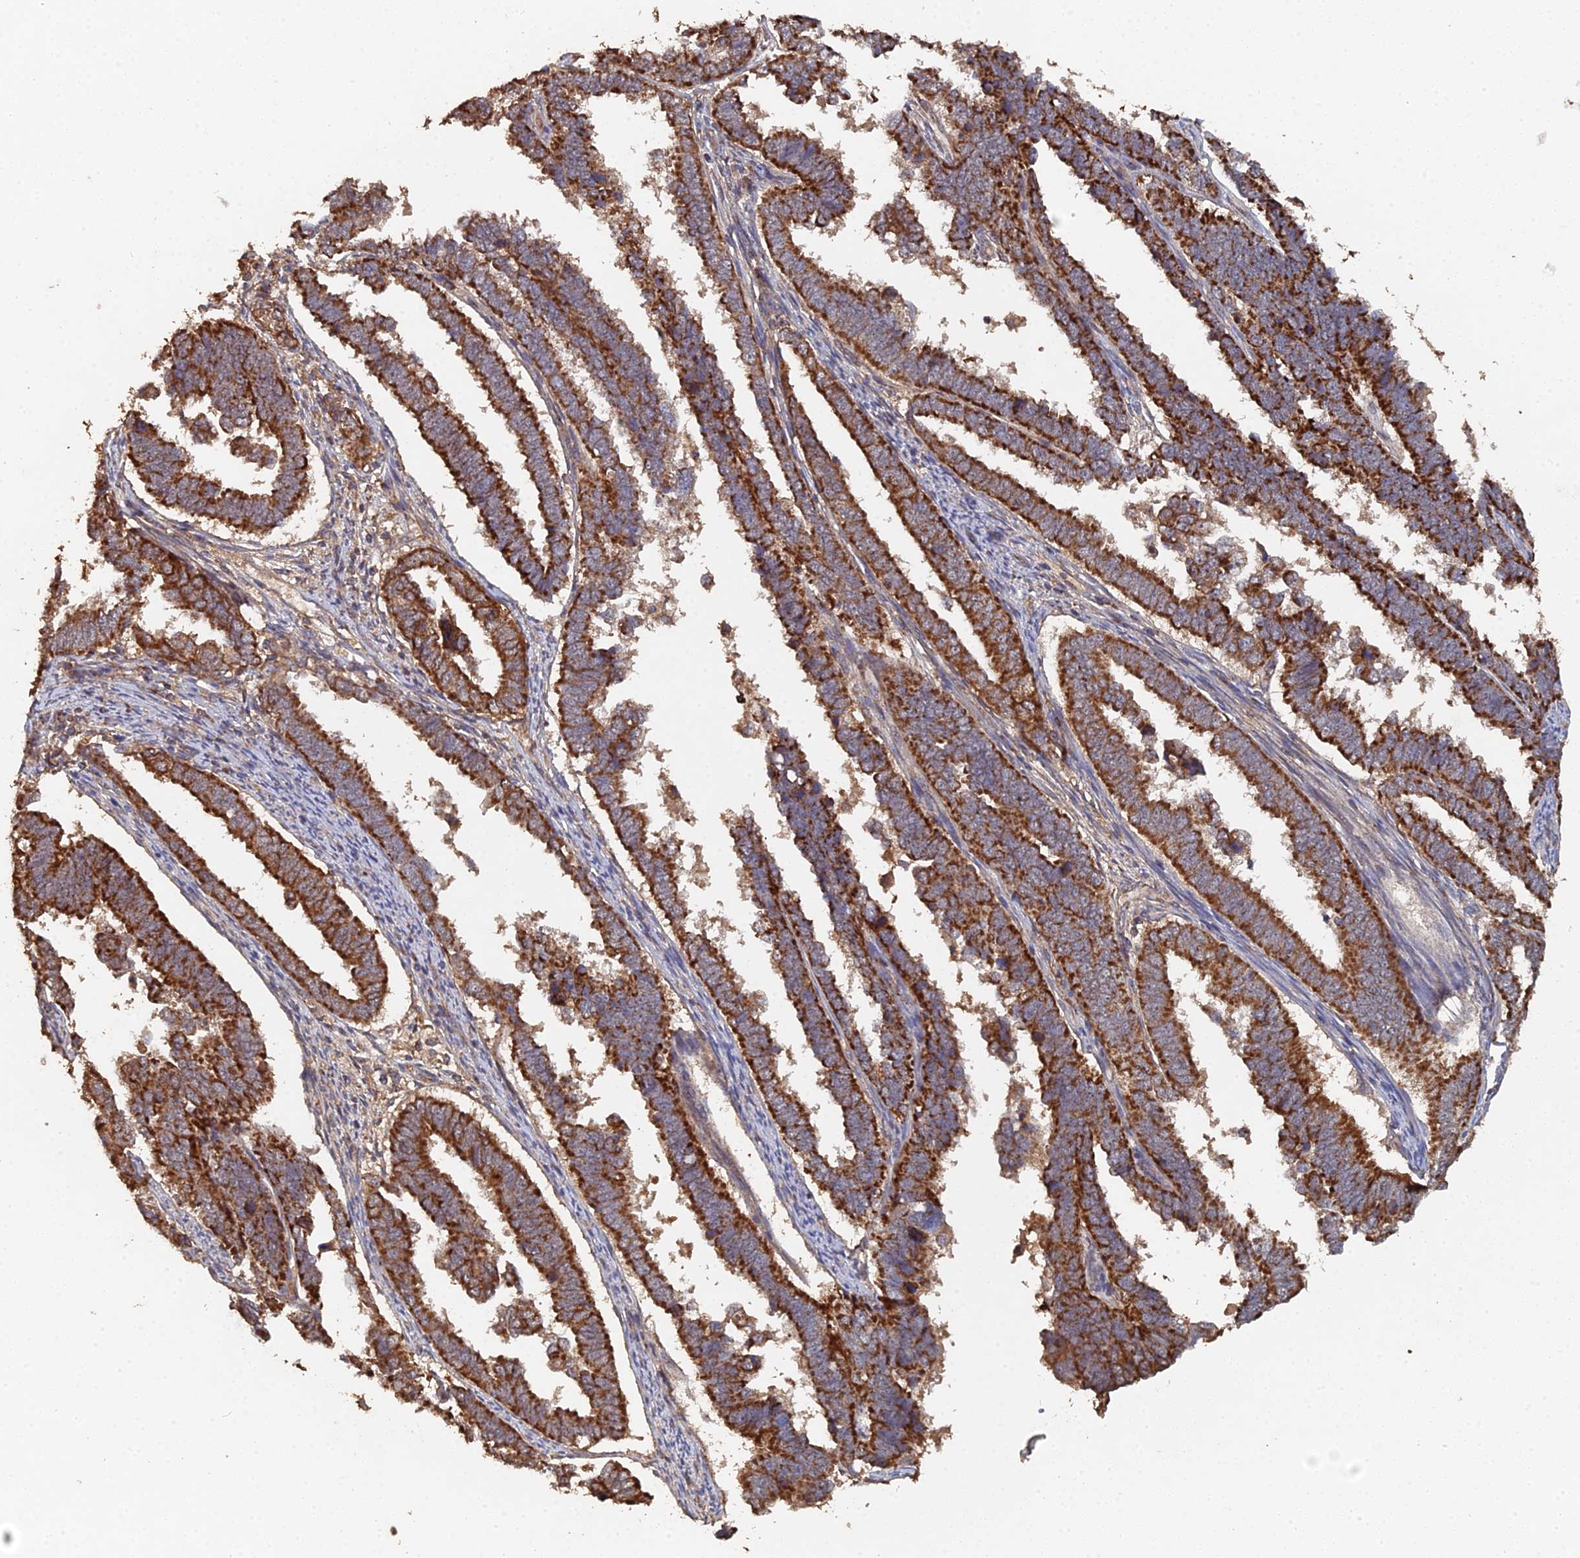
{"staining": {"intensity": "strong", "quantity": ">75%", "location": "cytoplasmic/membranous"}, "tissue": "endometrial cancer", "cell_type": "Tumor cells", "image_type": "cancer", "snomed": [{"axis": "morphology", "description": "Adenocarcinoma, NOS"}, {"axis": "topography", "description": "Endometrium"}], "caption": "Immunohistochemical staining of endometrial adenocarcinoma displays strong cytoplasmic/membranous protein staining in approximately >75% of tumor cells. (IHC, brightfield microscopy, high magnification).", "gene": "SPANXN4", "patient": {"sex": "female", "age": 75}}